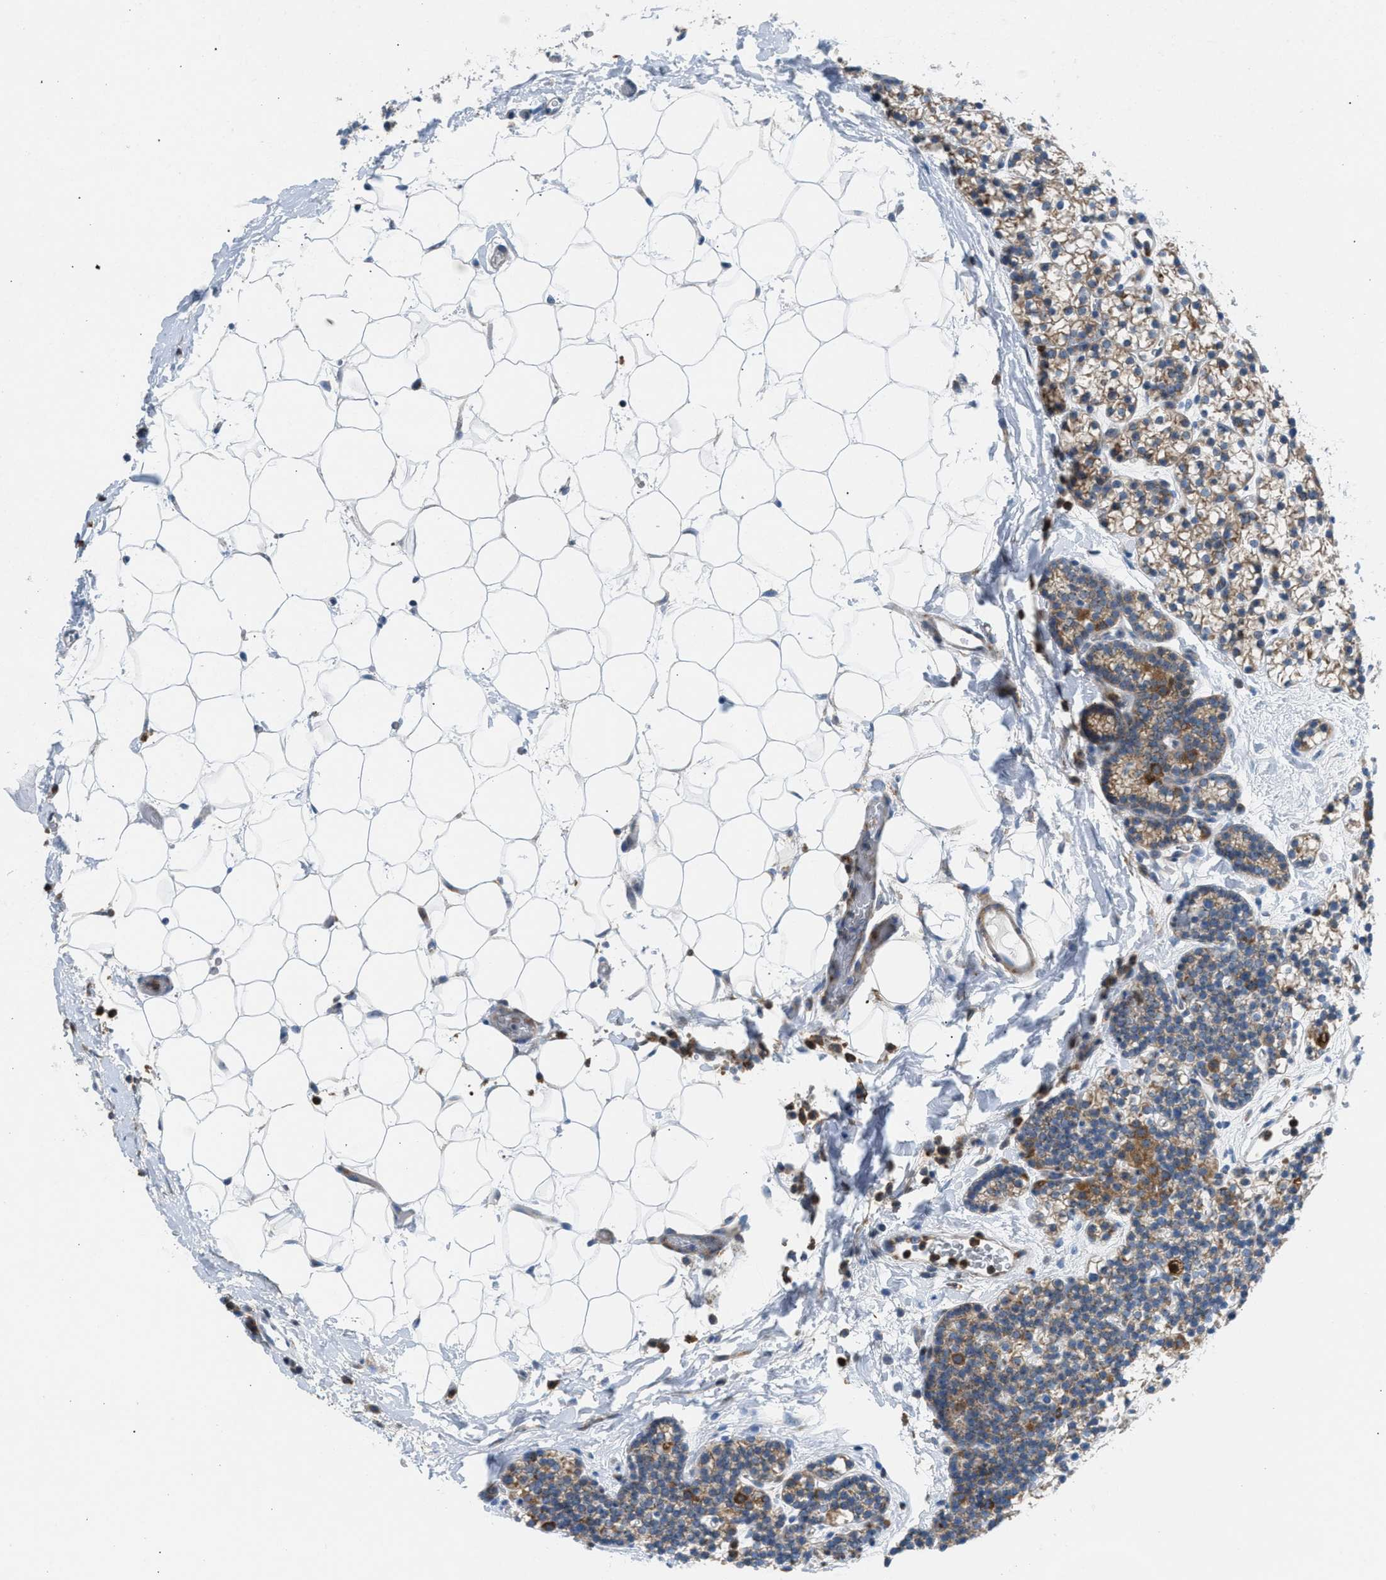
{"staining": {"intensity": "weak", "quantity": ">75%", "location": "cytoplasmic/membranous"}, "tissue": "parathyroid gland", "cell_type": "Glandular cells", "image_type": "normal", "snomed": [{"axis": "morphology", "description": "Normal tissue, NOS"}, {"axis": "morphology", "description": "Adenoma, NOS"}, {"axis": "topography", "description": "Parathyroid gland"}], "caption": "Glandular cells reveal low levels of weak cytoplasmic/membranous staining in approximately >75% of cells in benign parathyroid gland.", "gene": "TPH1", "patient": {"sex": "female", "age": 54}}